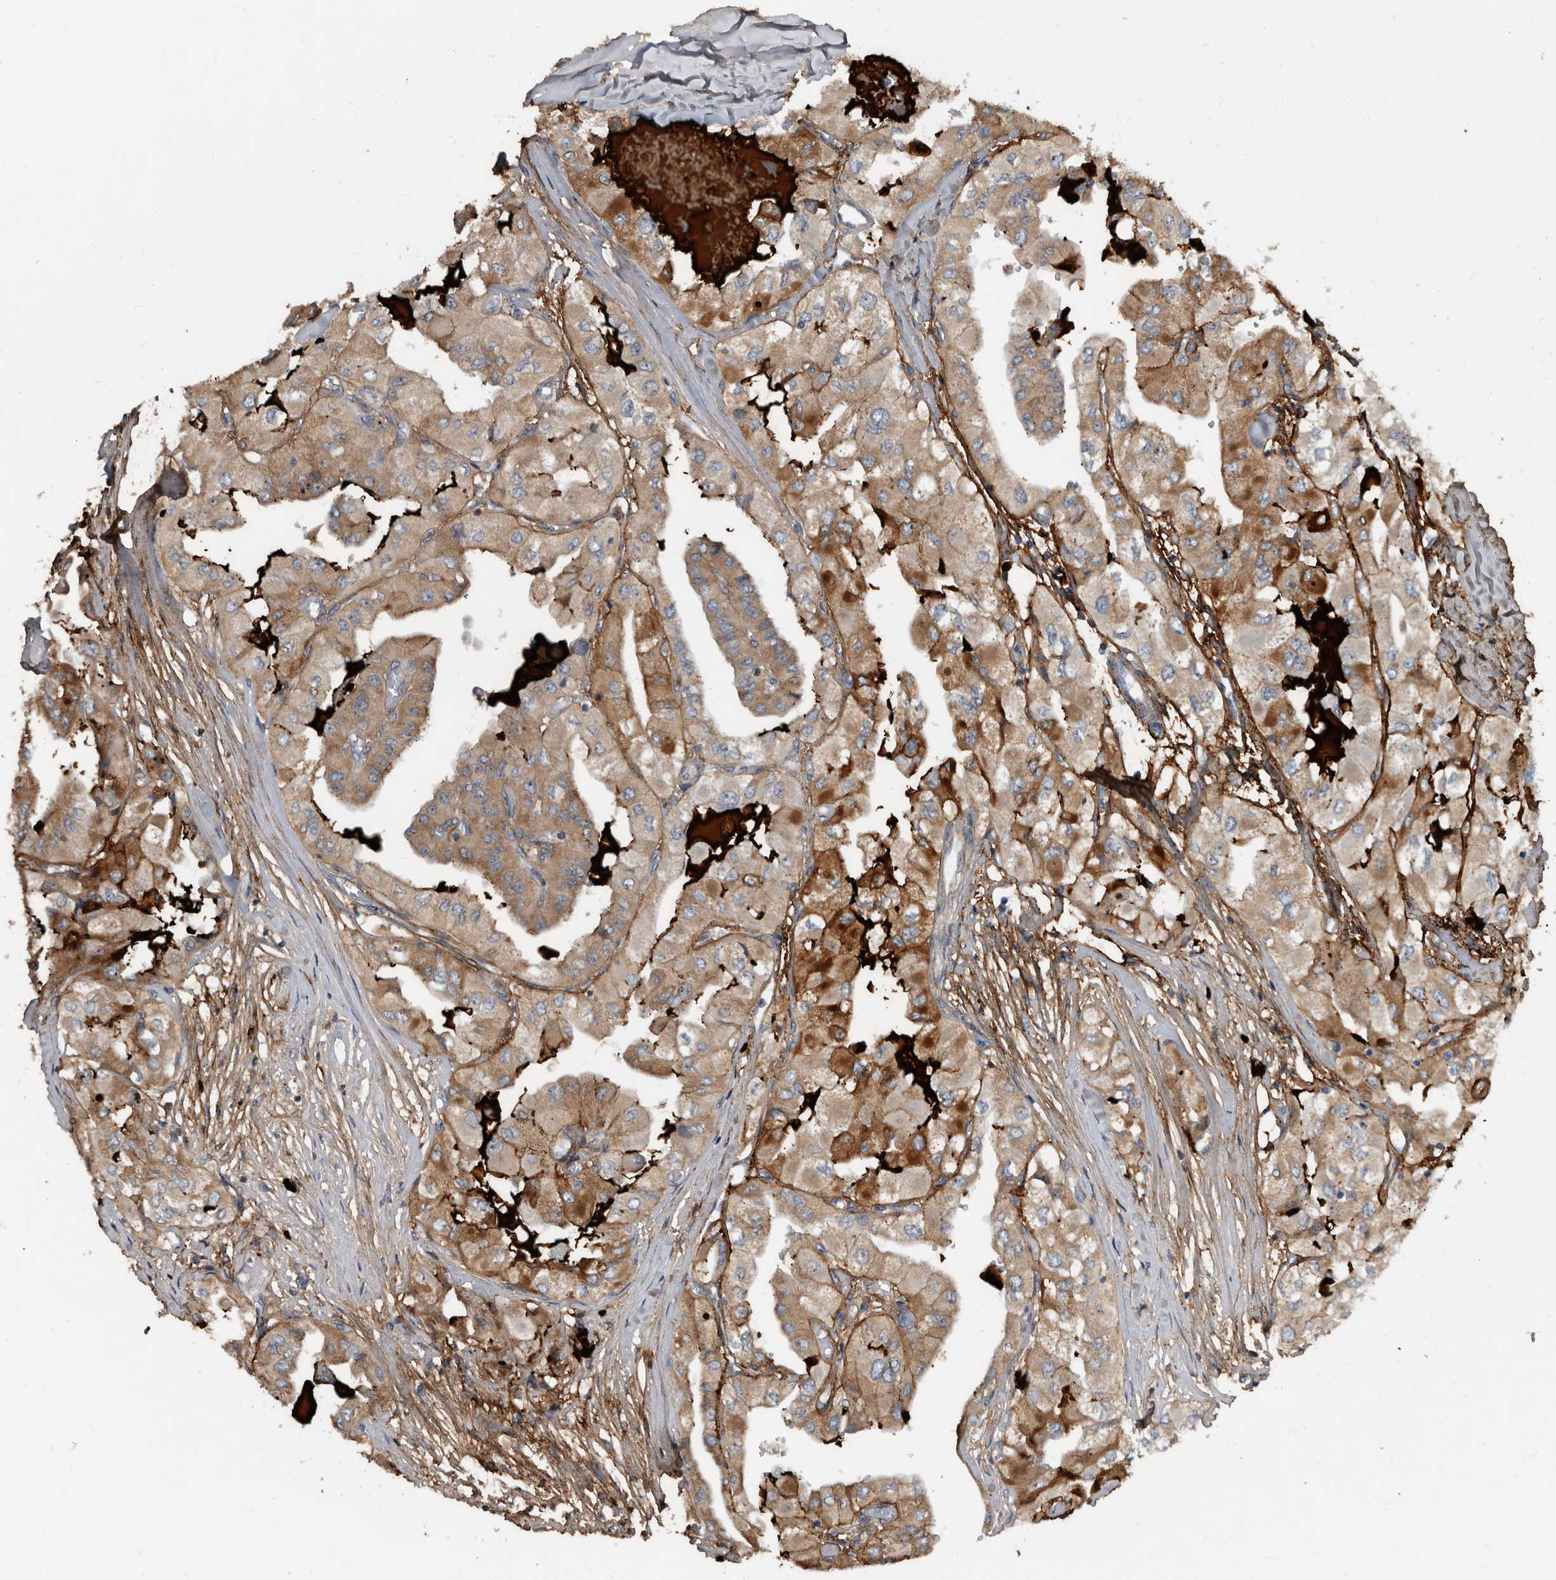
{"staining": {"intensity": "moderate", "quantity": ">75%", "location": "cytoplasmic/membranous"}, "tissue": "thyroid cancer", "cell_type": "Tumor cells", "image_type": "cancer", "snomed": [{"axis": "morphology", "description": "Papillary adenocarcinoma, NOS"}, {"axis": "topography", "description": "Thyroid gland"}], "caption": "Brown immunohistochemical staining in thyroid cancer (papillary adenocarcinoma) exhibits moderate cytoplasmic/membranous expression in approximately >75% of tumor cells. (IHC, brightfield microscopy, high magnification).", "gene": "PI15", "patient": {"sex": "female", "age": 59}}